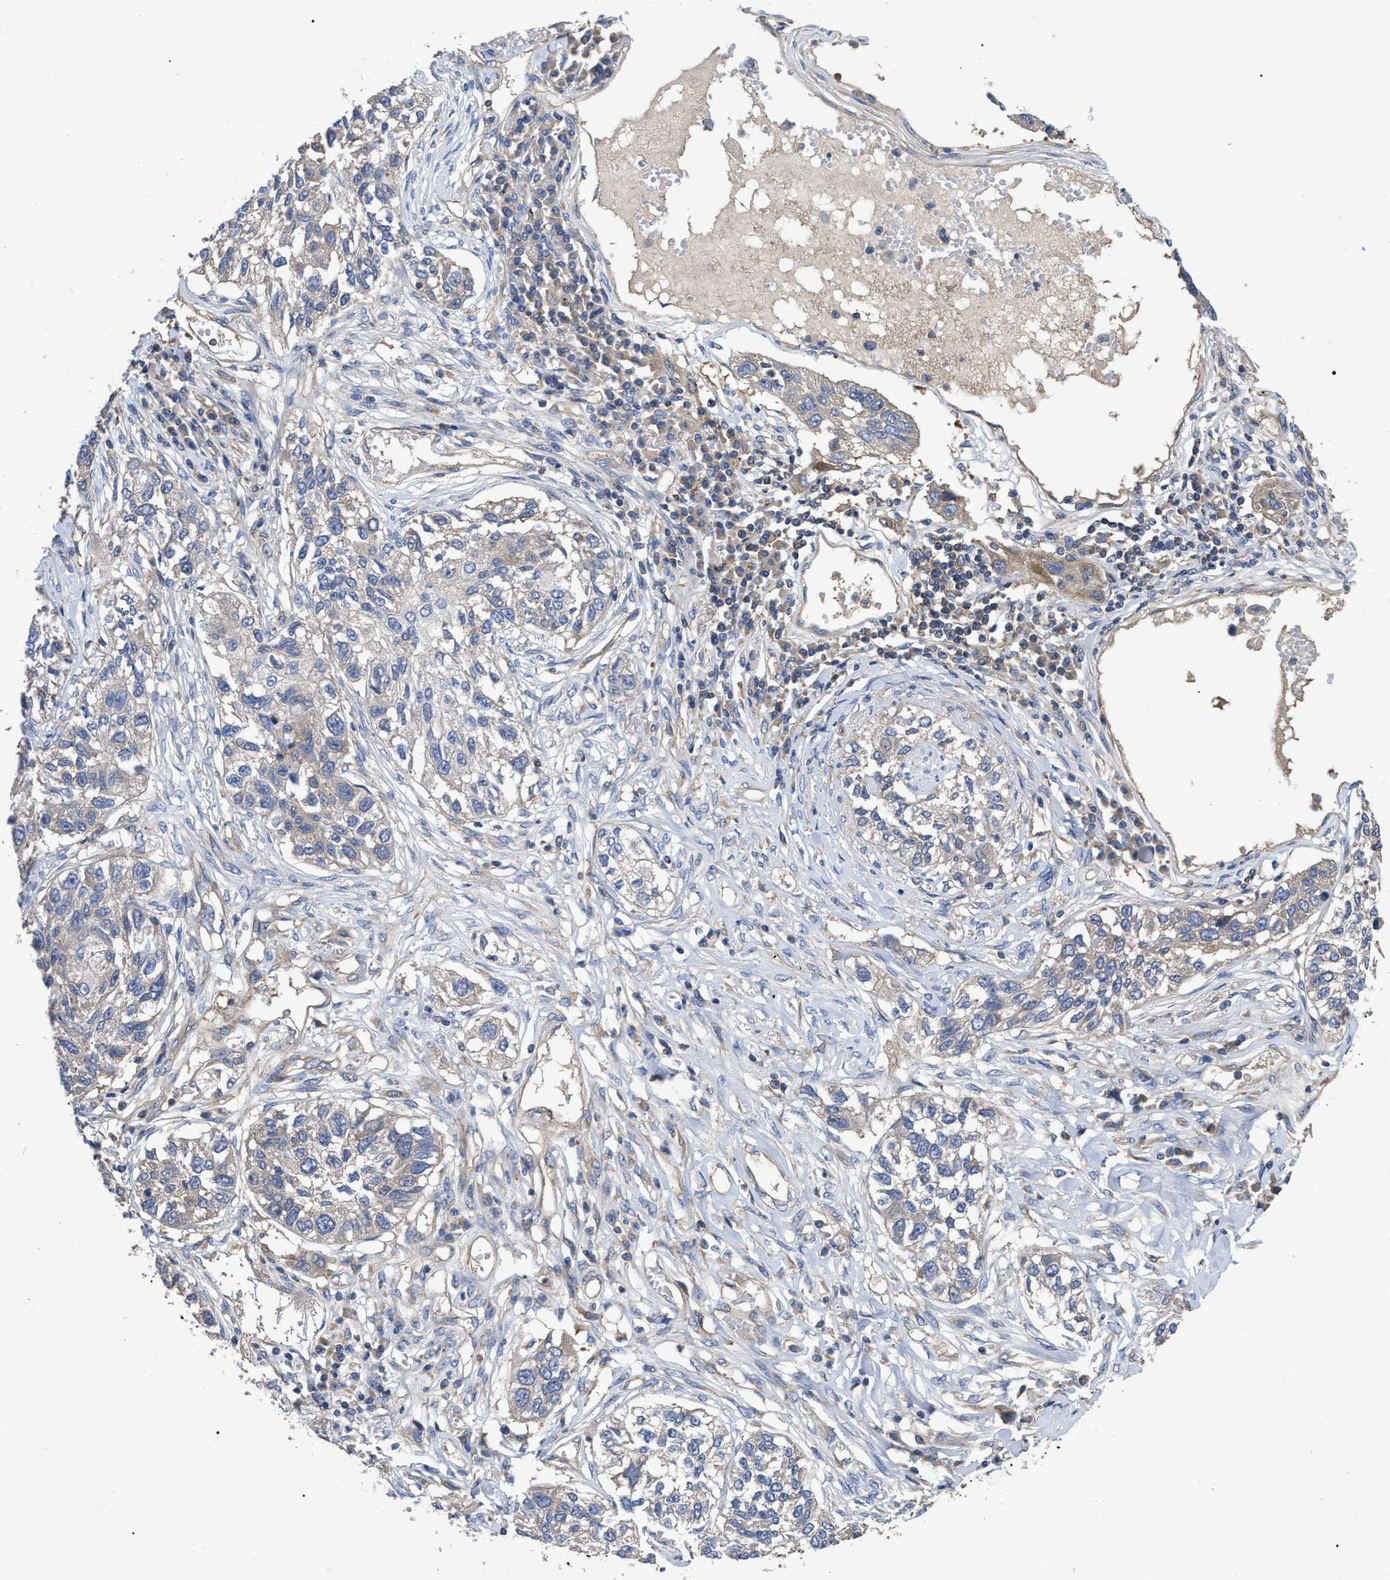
{"staining": {"intensity": "negative", "quantity": "none", "location": "none"}, "tissue": "lung cancer", "cell_type": "Tumor cells", "image_type": "cancer", "snomed": [{"axis": "morphology", "description": "Squamous cell carcinoma, NOS"}, {"axis": "topography", "description": "Lung"}], "caption": "Protein analysis of squamous cell carcinoma (lung) demonstrates no significant expression in tumor cells.", "gene": "RAP1GDS1", "patient": {"sex": "male", "age": 71}}